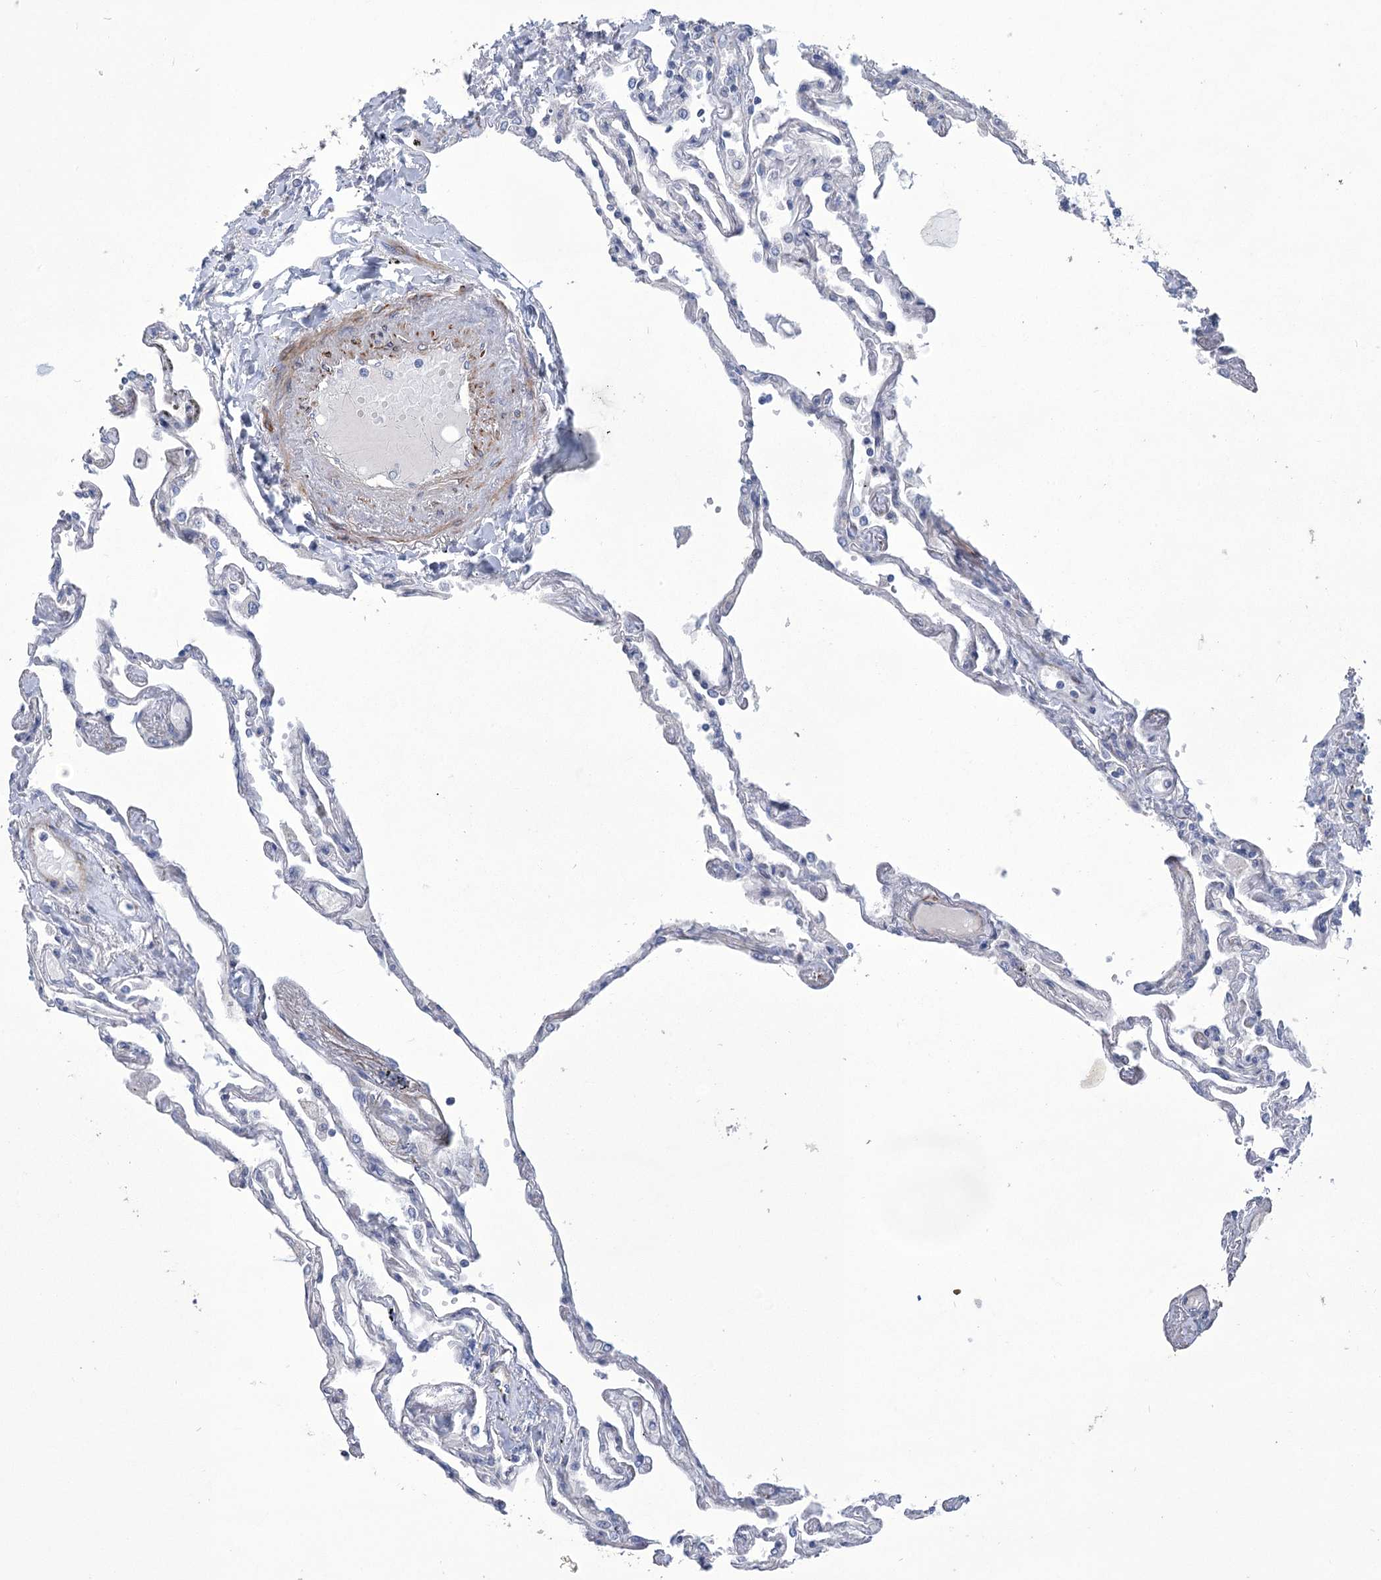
{"staining": {"intensity": "negative", "quantity": "none", "location": "none"}, "tissue": "lung", "cell_type": "Alveolar cells", "image_type": "normal", "snomed": [{"axis": "morphology", "description": "Normal tissue, NOS"}, {"axis": "topography", "description": "Lung"}], "caption": "Immunohistochemistry (IHC) of normal lung exhibits no positivity in alveolar cells.", "gene": "ANGPTL3", "patient": {"sex": "female", "age": 67}}